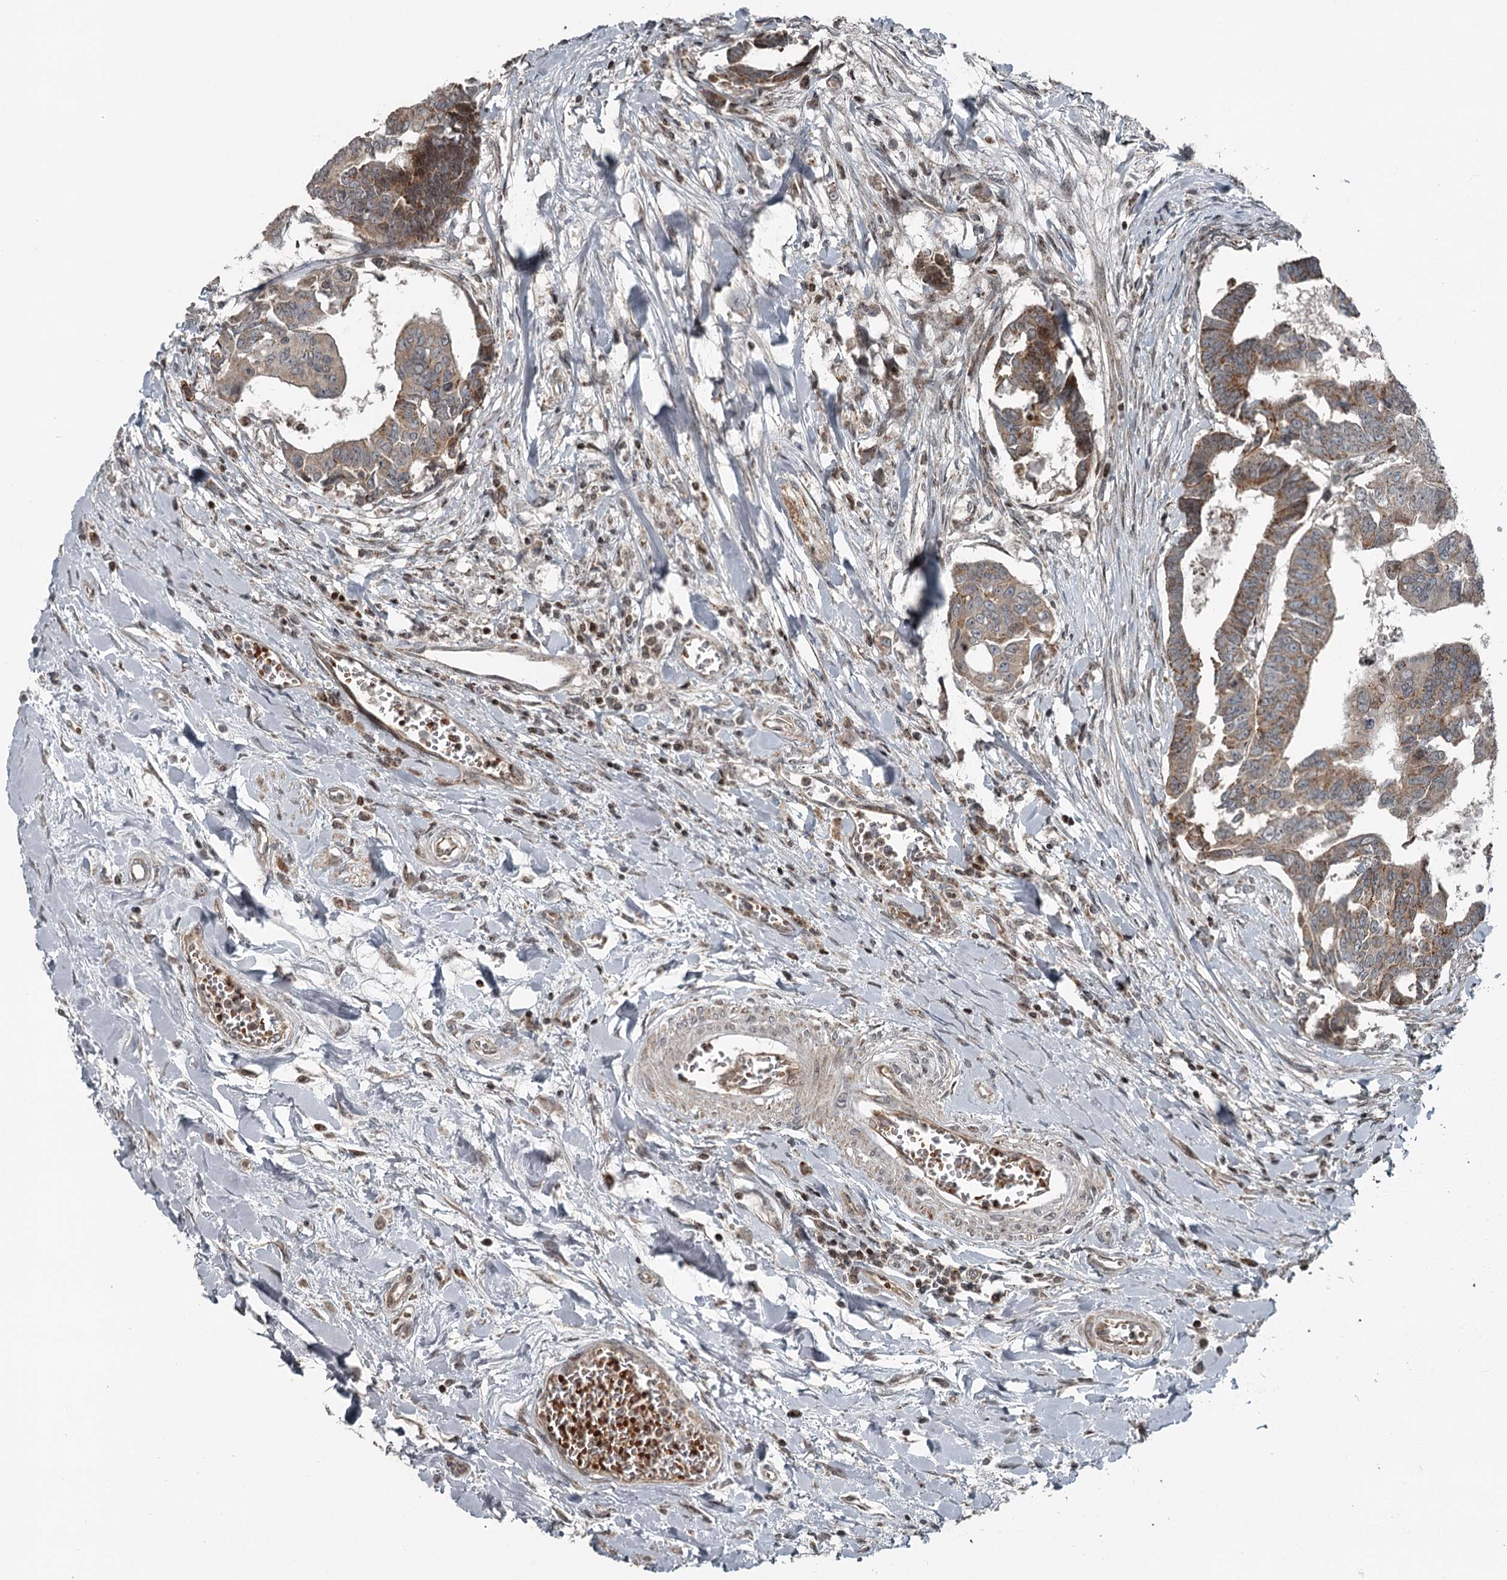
{"staining": {"intensity": "moderate", "quantity": "25%-75%", "location": "cytoplasmic/membranous"}, "tissue": "colorectal cancer", "cell_type": "Tumor cells", "image_type": "cancer", "snomed": [{"axis": "morphology", "description": "Adenocarcinoma, NOS"}, {"axis": "topography", "description": "Rectum"}], "caption": "Adenocarcinoma (colorectal) stained with a brown dye displays moderate cytoplasmic/membranous positive staining in about 25%-75% of tumor cells.", "gene": "RASSF8", "patient": {"sex": "female", "age": 65}}